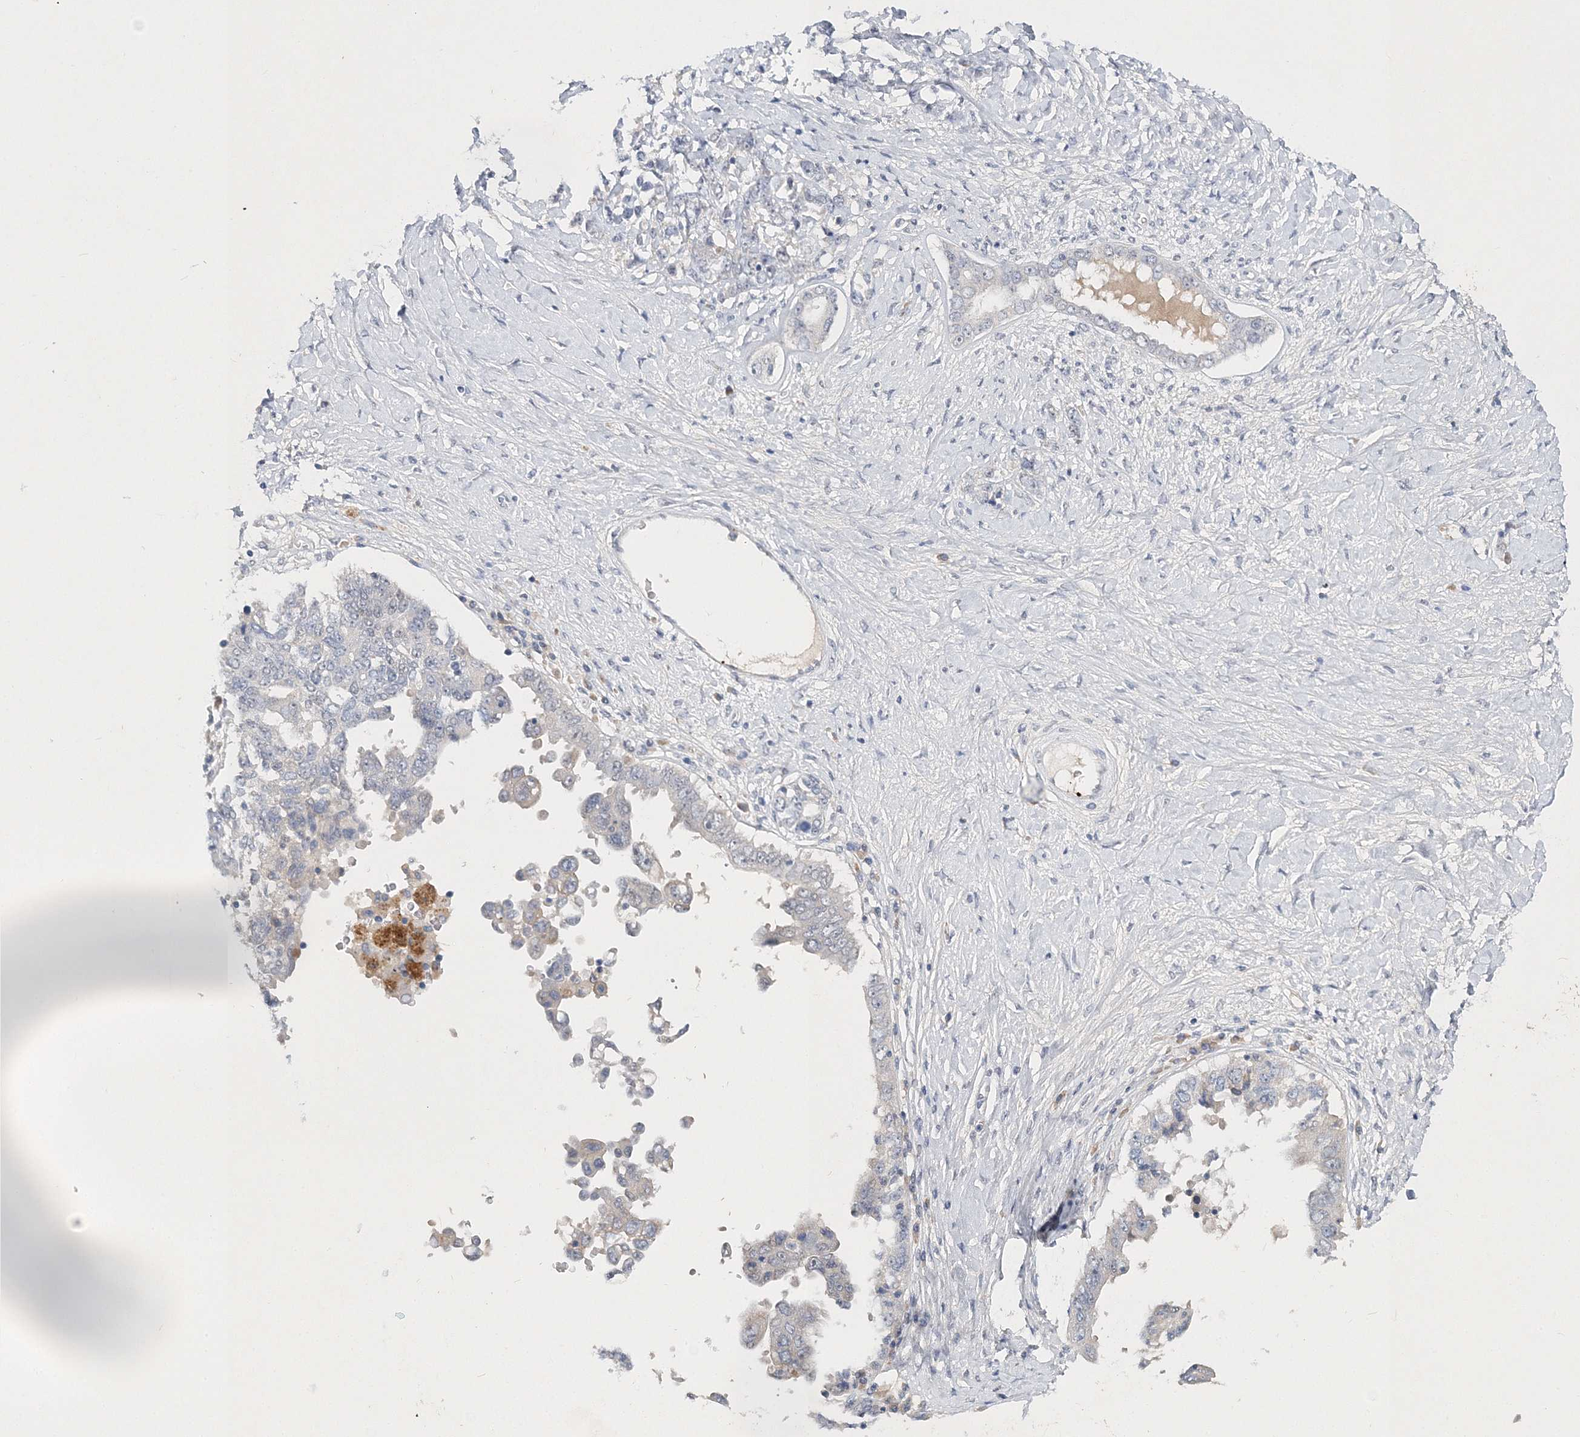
{"staining": {"intensity": "negative", "quantity": "none", "location": "none"}, "tissue": "ovarian cancer", "cell_type": "Tumor cells", "image_type": "cancer", "snomed": [{"axis": "morphology", "description": "Carcinoma, endometroid"}, {"axis": "topography", "description": "Ovary"}], "caption": "DAB (3,3'-diaminobenzidine) immunohistochemical staining of ovarian cancer (endometroid carcinoma) shows no significant staining in tumor cells.", "gene": "MYOZ2", "patient": {"sex": "female", "age": 62}}